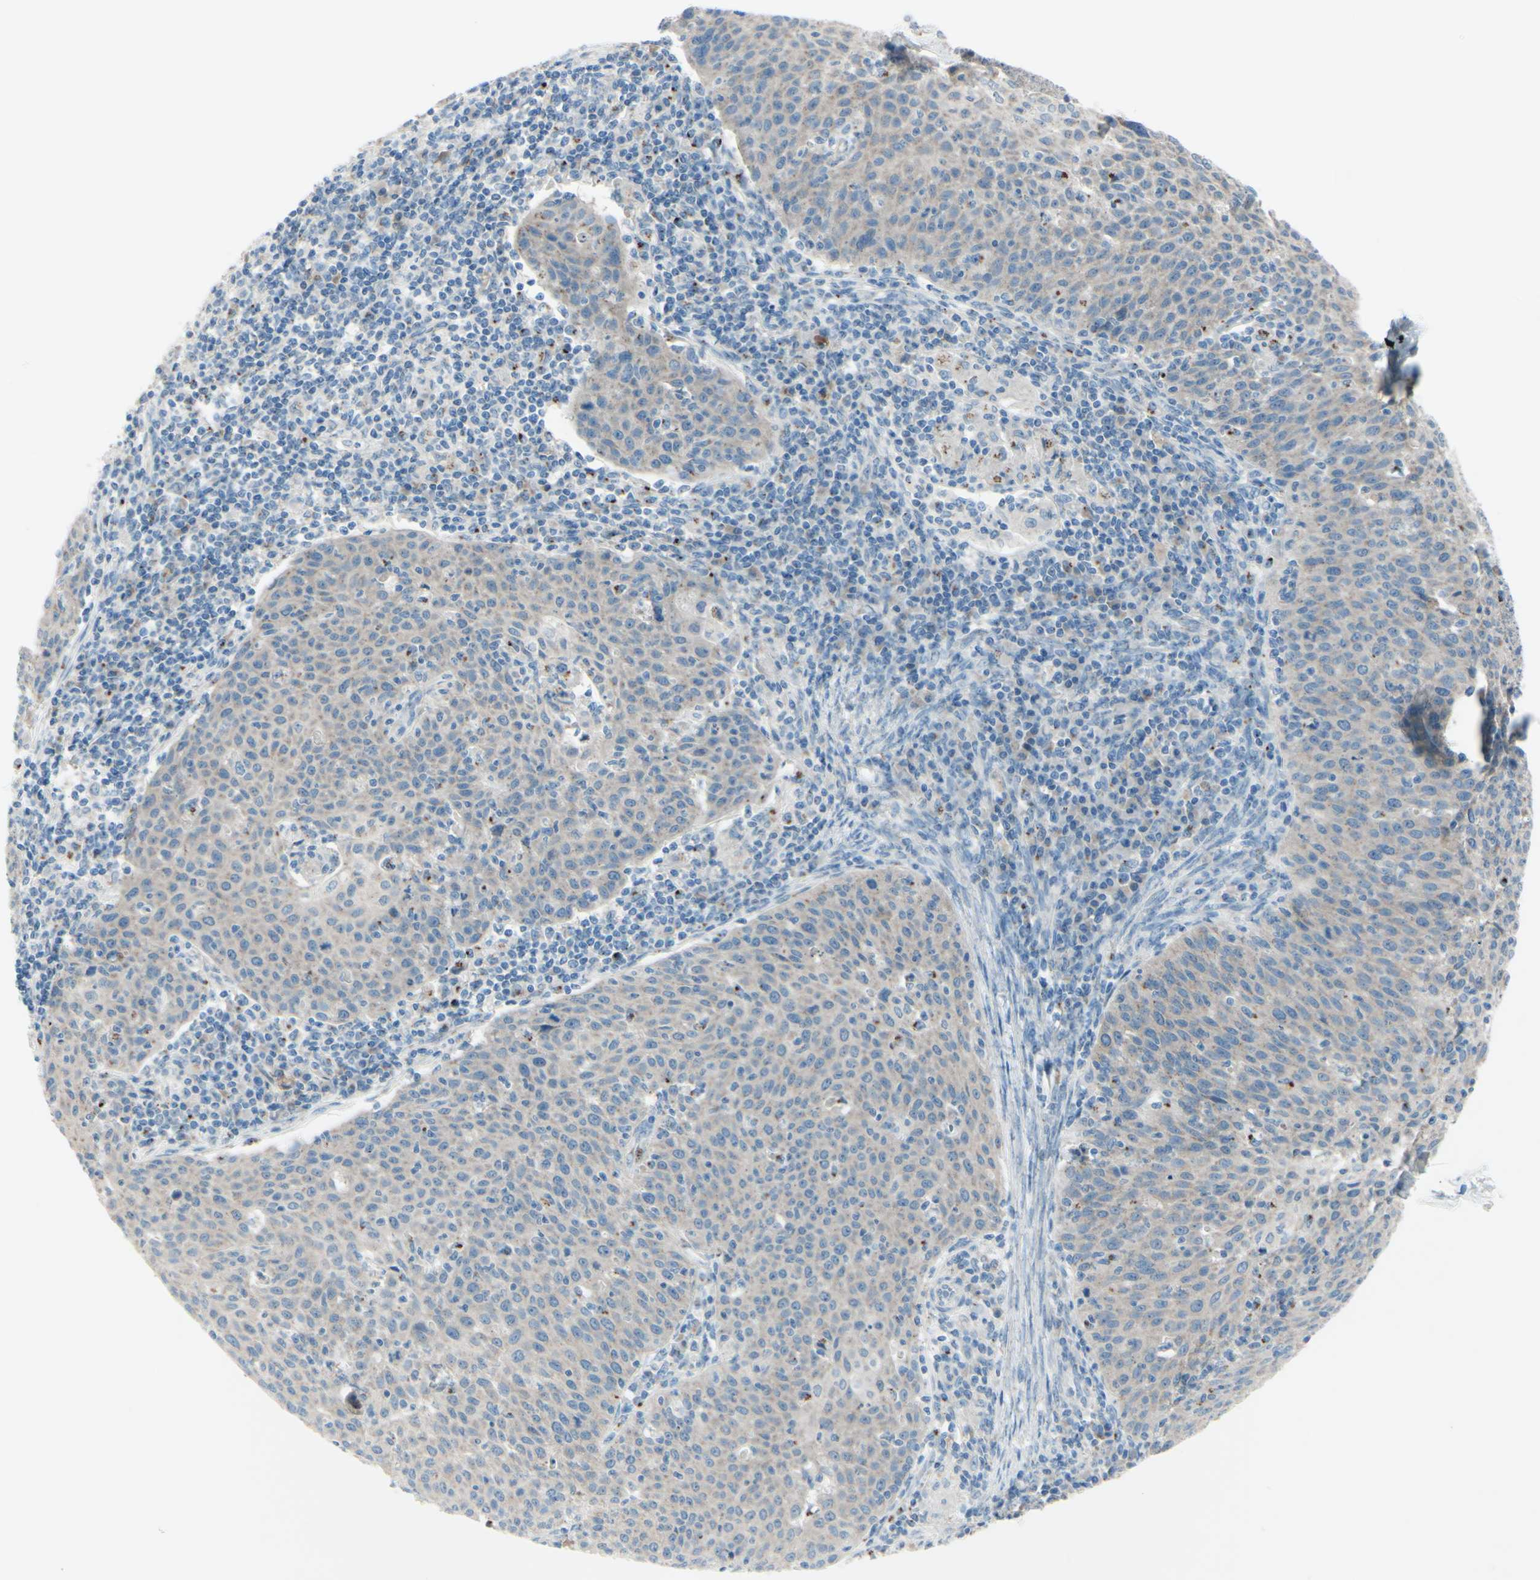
{"staining": {"intensity": "weak", "quantity": "25%-75%", "location": "cytoplasmic/membranous"}, "tissue": "cervical cancer", "cell_type": "Tumor cells", "image_type": "cancer", "snomed": [{"axis": "morphology", "description": "Squamous cell carcinoma, NOS"}, {"axis": "topography", "description": "Cervix"}], "caption": "Weak cytoplasmic/membranous positivity for a protein is seen in approximately 25%-75% of tumor cells of squamous cell carcinoma (cervical) using immunohistochemistry.", "gene": "B4GALT1", "patient": {"sex": "female", "age": 38}}